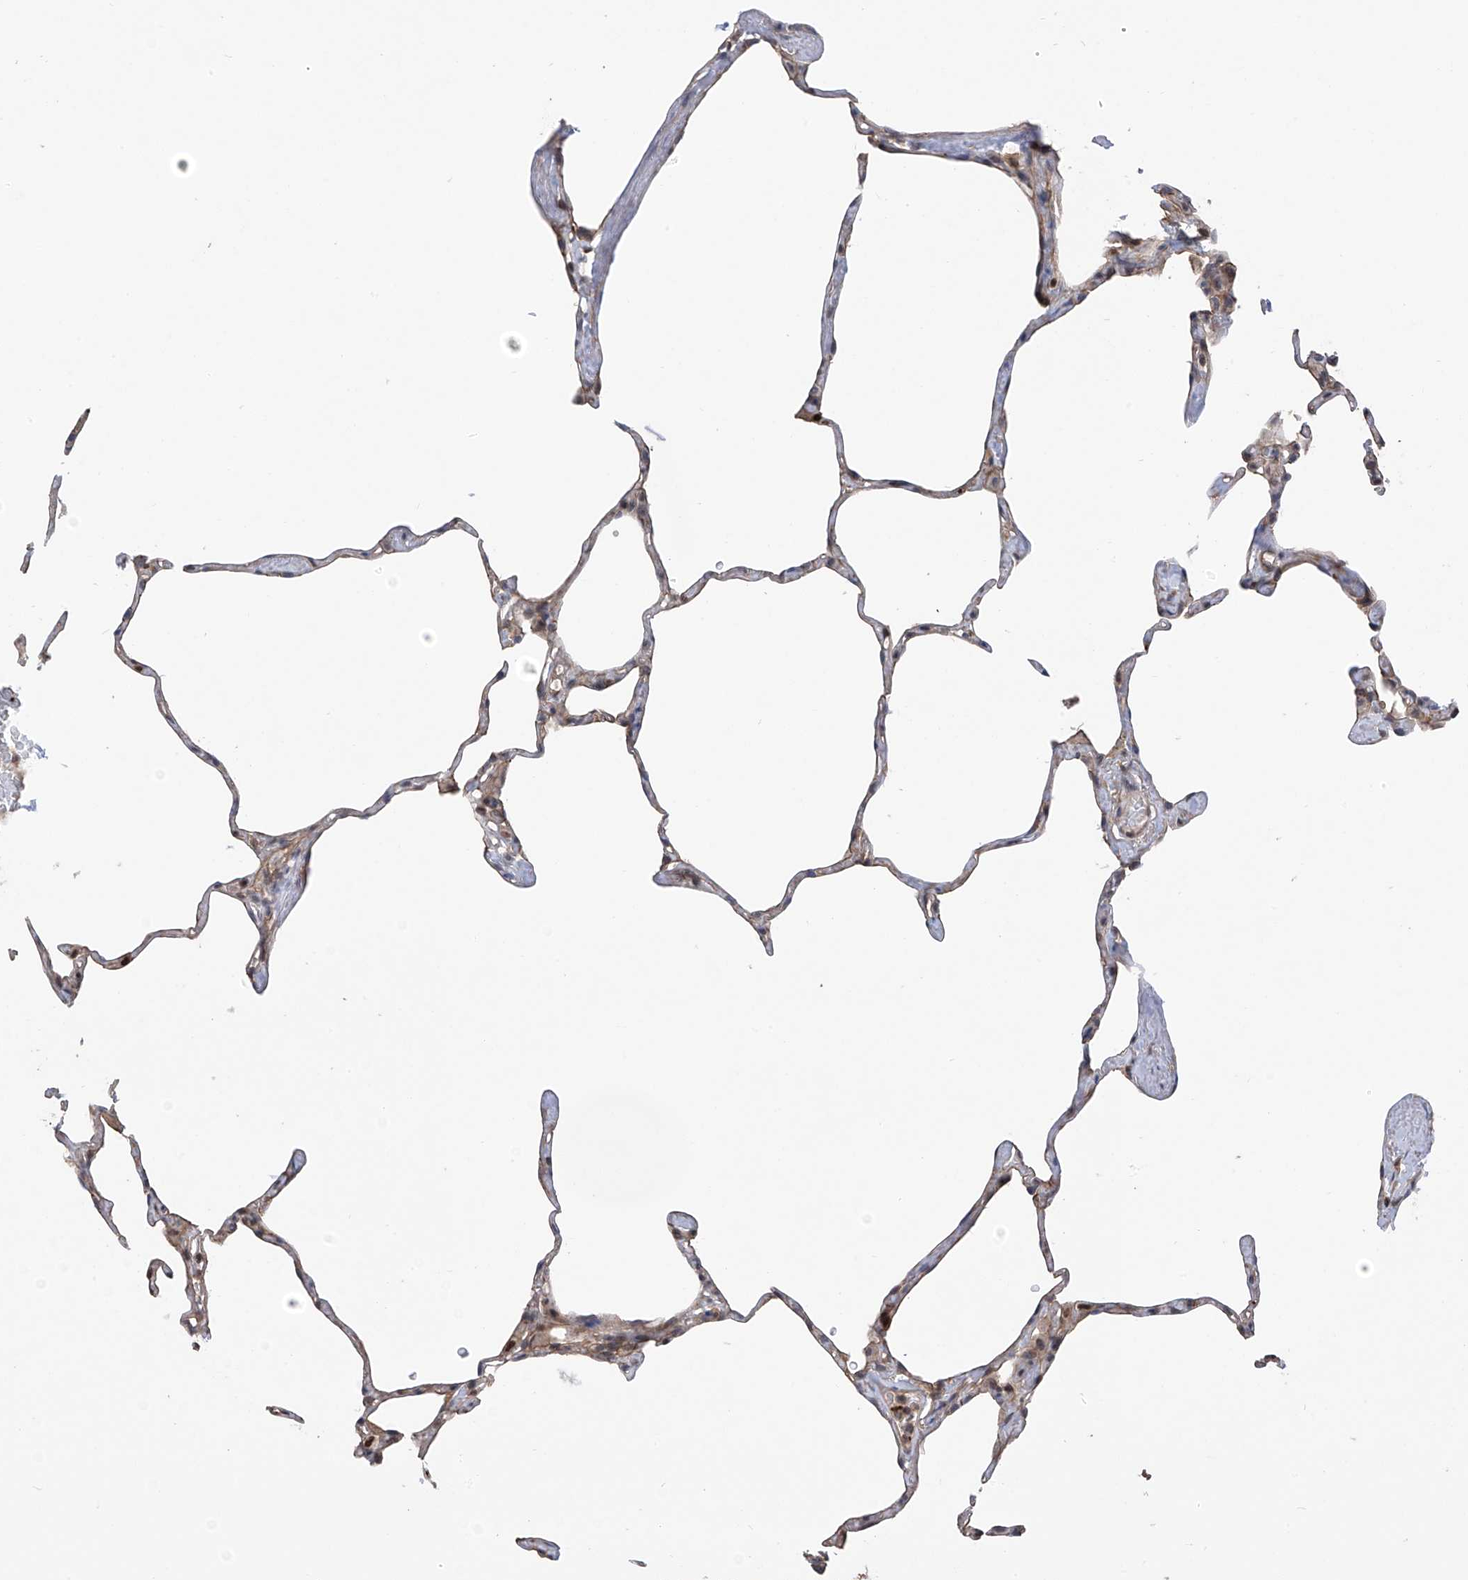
{"staining": {"intensity": "weak", "quantity": ">75%", "location": "cytoplasmic/membranous"}, "tissue": "lung", "cell_type": "Alveolar cells", "image_type": "normal", "snomed": [{"axis": "morphology", "description": "Normal tissue, NOS"}, {"axis": "topography", "description": "Lung"}], "caption": "IHC photomicrograph of unremarkable lung: lung stained using IHC reveals low levels of weak protein expression localized specifically in the cytoplasmic/membranous of alveolar cells, appearing as a cytoplasmic/membranous brown color.", "gene": "DNAJC9", "patient": {"sex": "male", "age": 65}}